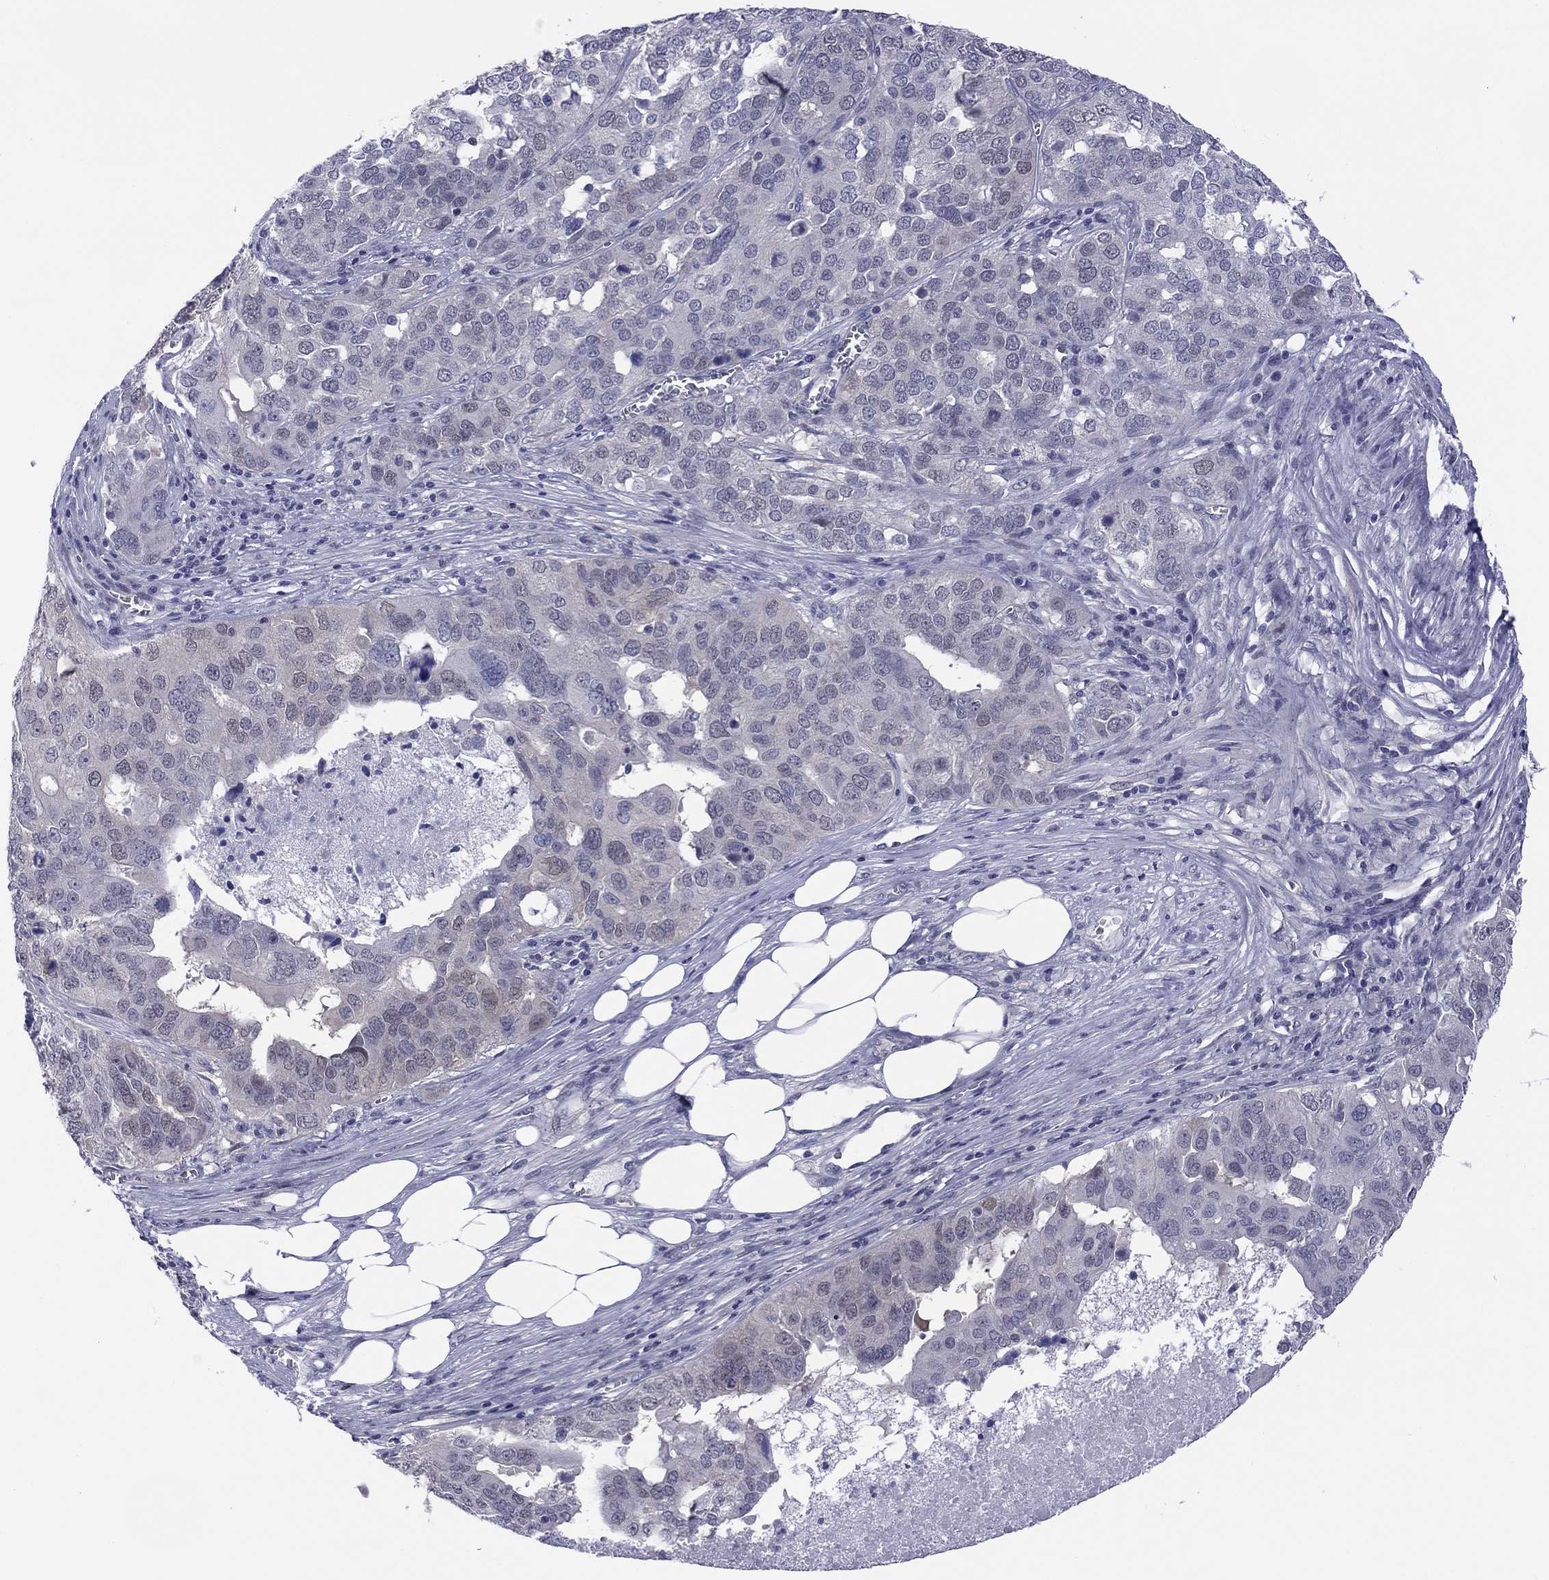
{"staining": {"intensity": "weak", "quantity": "<25%", "location": "nuclear"}, "tissue": "ovarian cancer", "cell_type": "Tumor cells", "image_type": "cancer", "snomed": [{"axis": "morphology", "description": "Carcinoma, endometroid"}, {"axis": "topography", "description": "Soft tissue"}, {"axis": "topography", "description": "Ovary"}], "caption": "IHC of human ovarian cancer reveals no positivity in tumor cells. (Stains: DAB (3,3'-diaminobenzidine) IHC with hematoxylin counter stain, Microscopy: brightfield microscopy at high magnification).", "gene": "POU5F2", "patient": {"sex": "female", "age": 52}}